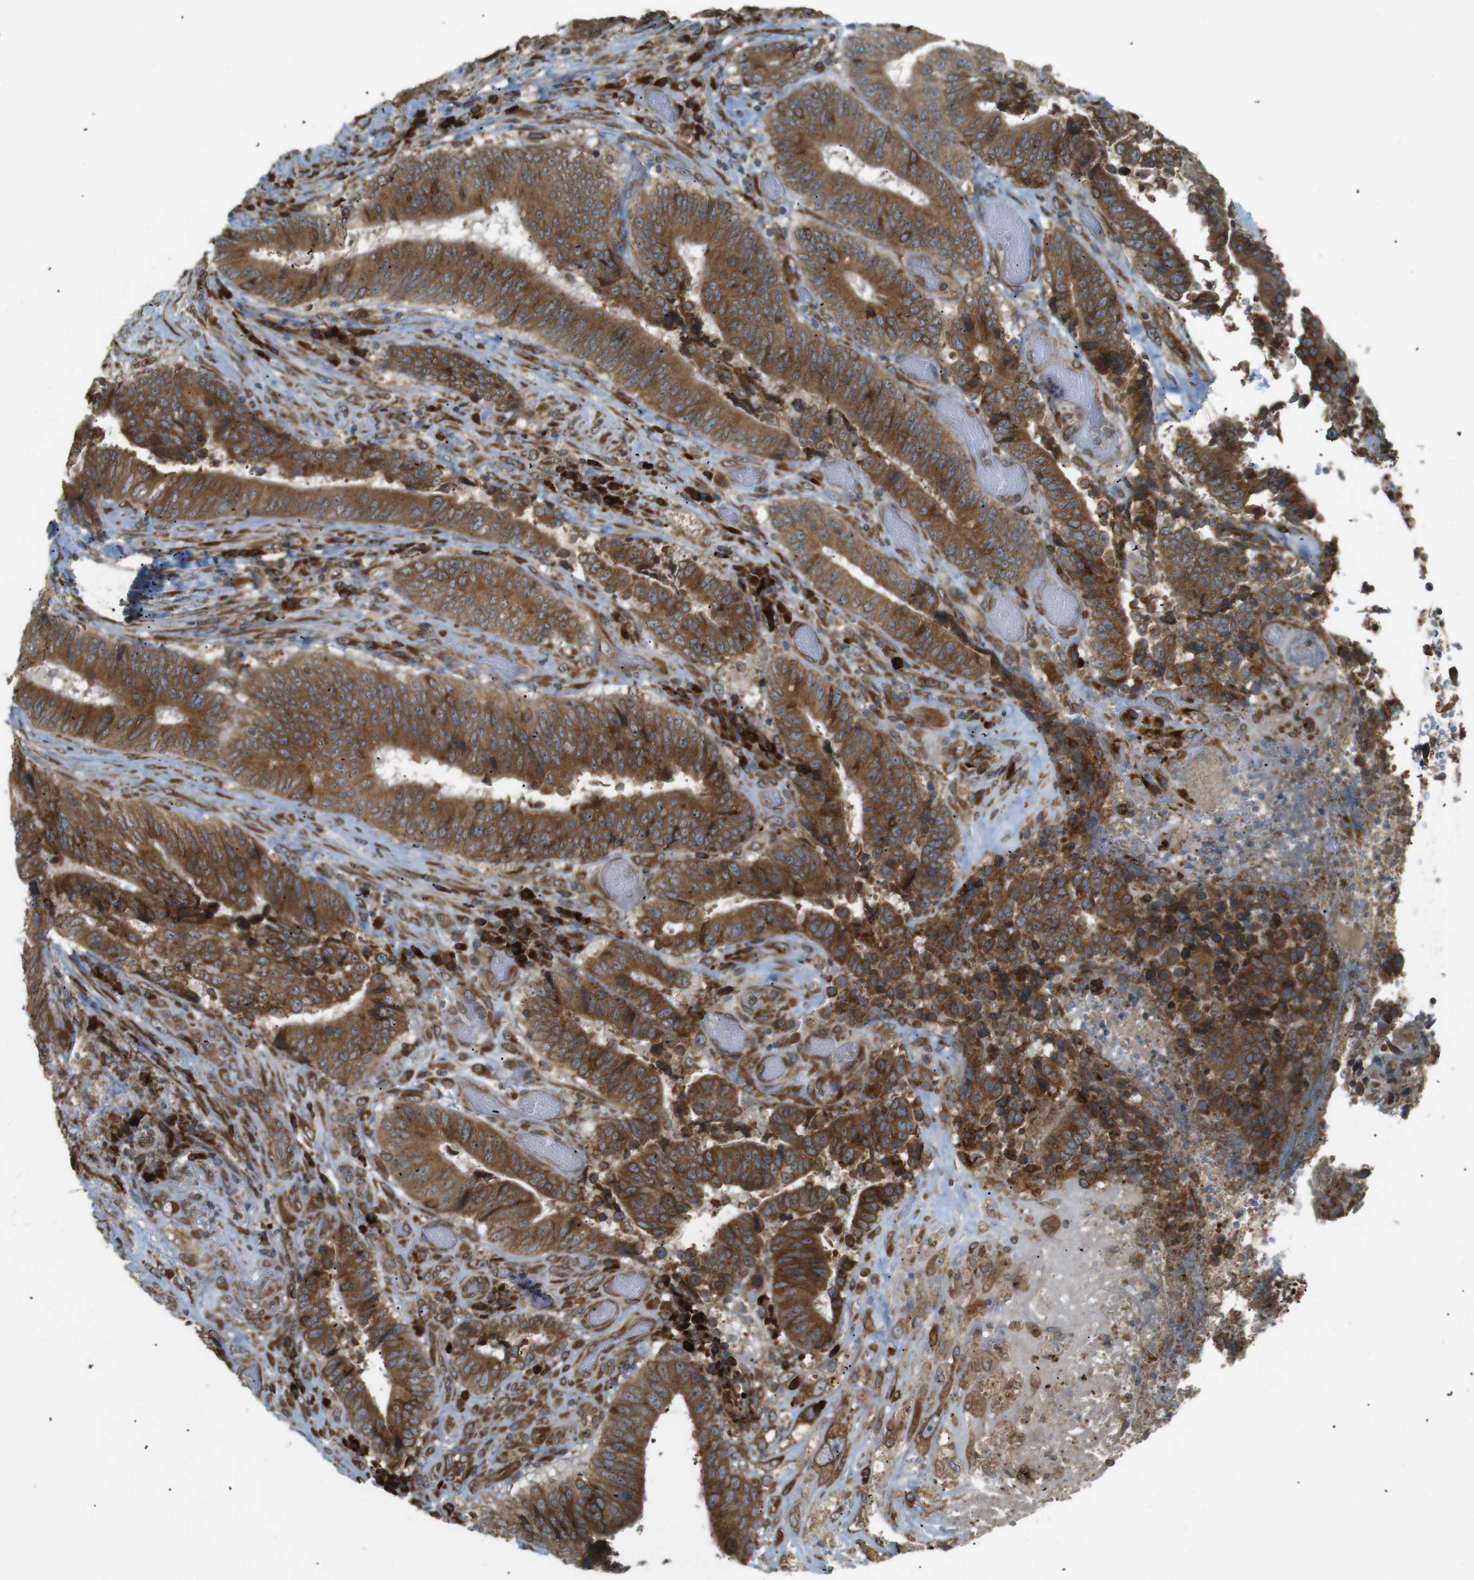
{"staining": {"intensity": "strong", "quantity": ">75%", "location": "cytoplasmic/membranous"}, "tissue": "colorectal cancer", "cell_type": "Tumor cells", "image_type": "cancer", "snomed": [{"axis": "morphology", "description": "Adenocarcinoma, NOS"}, {"axis": "topography", "description": "Rectum"}], "caption": "There is high levels of strong cytoplasmic/membranous staining in tumor cells of colorectal cancer, as demonstrated by immunohistochemical staining (brown color).", "gene": "TMED4", "patient": {"sex": "male", "age": 72}}